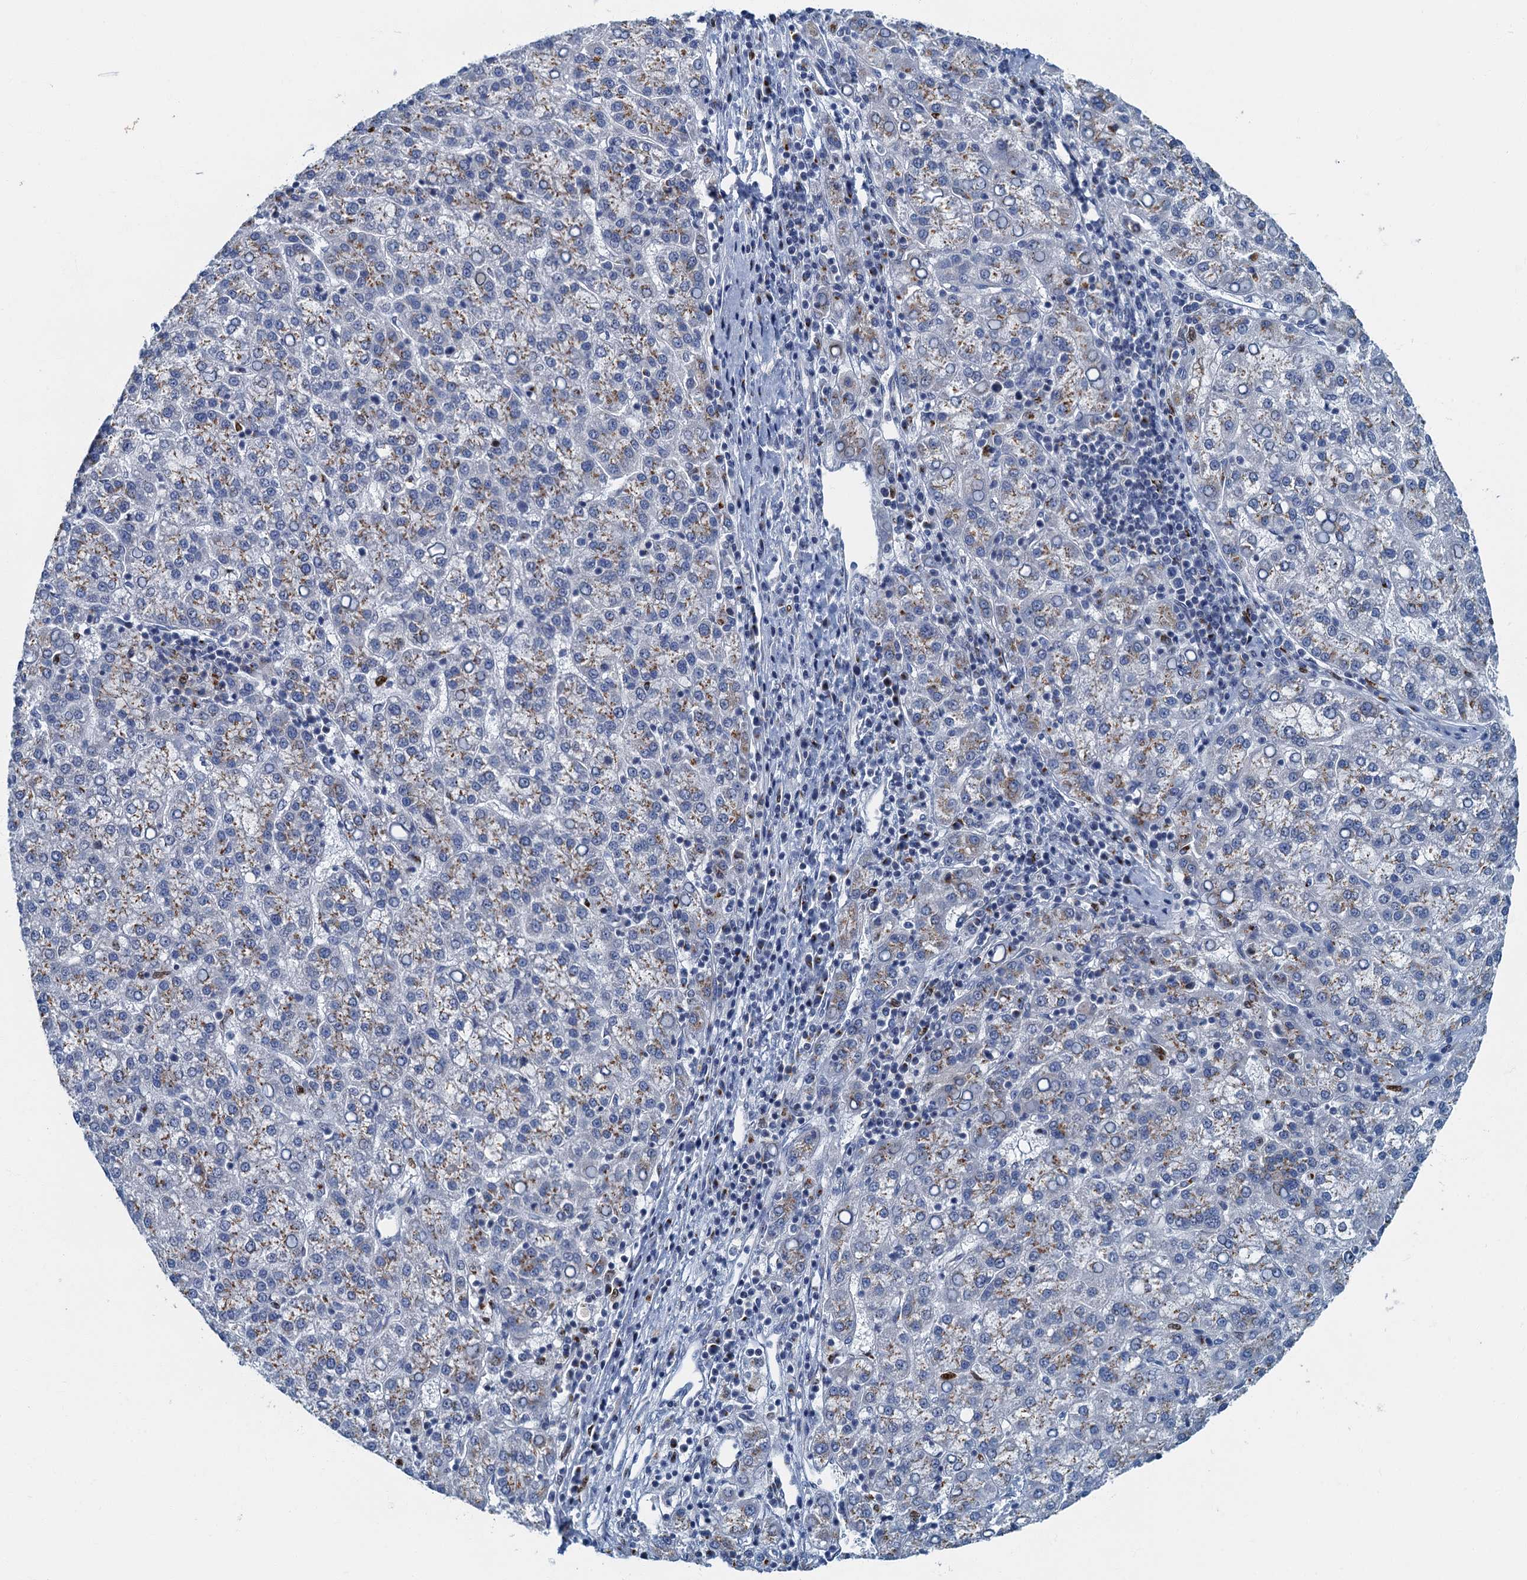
{"staining": {"intensity": "weak", "quantity": "<25%", "location": "cytoplasmic/membranous"}, "tissue": "liver cancer", "cell_type": "Tumor cells", "image_type": "cancer", "snomed": [{"axis": "morphology", "description": "Carcinoma, Hepatocellular, NOS"}, {"axis": "topography", "description": "Liver"}], "caption": "An immunohistochemistry micrograph of liver hepatocellular carcinoma is shown. There is no staining in tumor cells of liver hepatocellular carcinoma.", "gene": "LYPD3", "patient": {"sex": "female", "age": 58}}